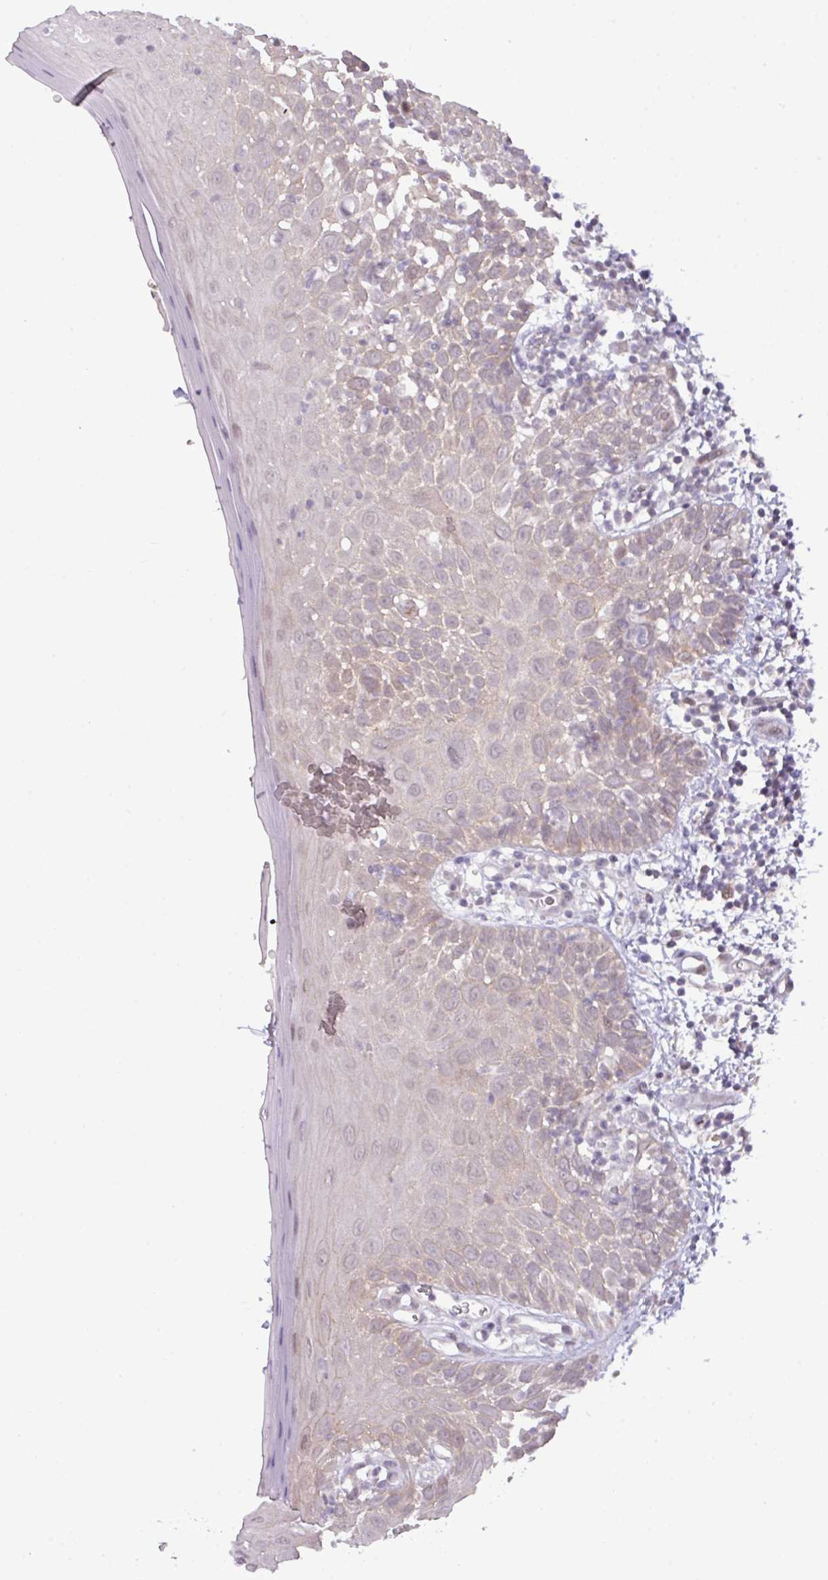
{"staining": {"intensity": "moderate", "quantity": "<25%", "location": "nuclear"}, "tissue": "oral mucosa", "cell_type": "Squamous epithelial cells", "image_type": "normal", "snomed": [{"axis": "morphology", "description": "Normal tissue, NOS"}, {"axis": "morphology", "description": "Squamous cell carcinoma, NOS"}, {"axis": "topography", "description": "Oral tissue"}, {"axis": "topography", "description": "Tounge, NOS"}, {"axis": "topography", "description": "Head-Neck"}], "caption": "A high-resolution histopathology image shows immunohistochemistry staining of normal oral mucosa, which demonstrates moderate nuclear positivity in about <25% of squamous epithelial cells. (DAB IHC with brightfield microscopy, high magnification).", "gene": "ANKRD13B", "patient": {"sex": "male", "age": 76}}